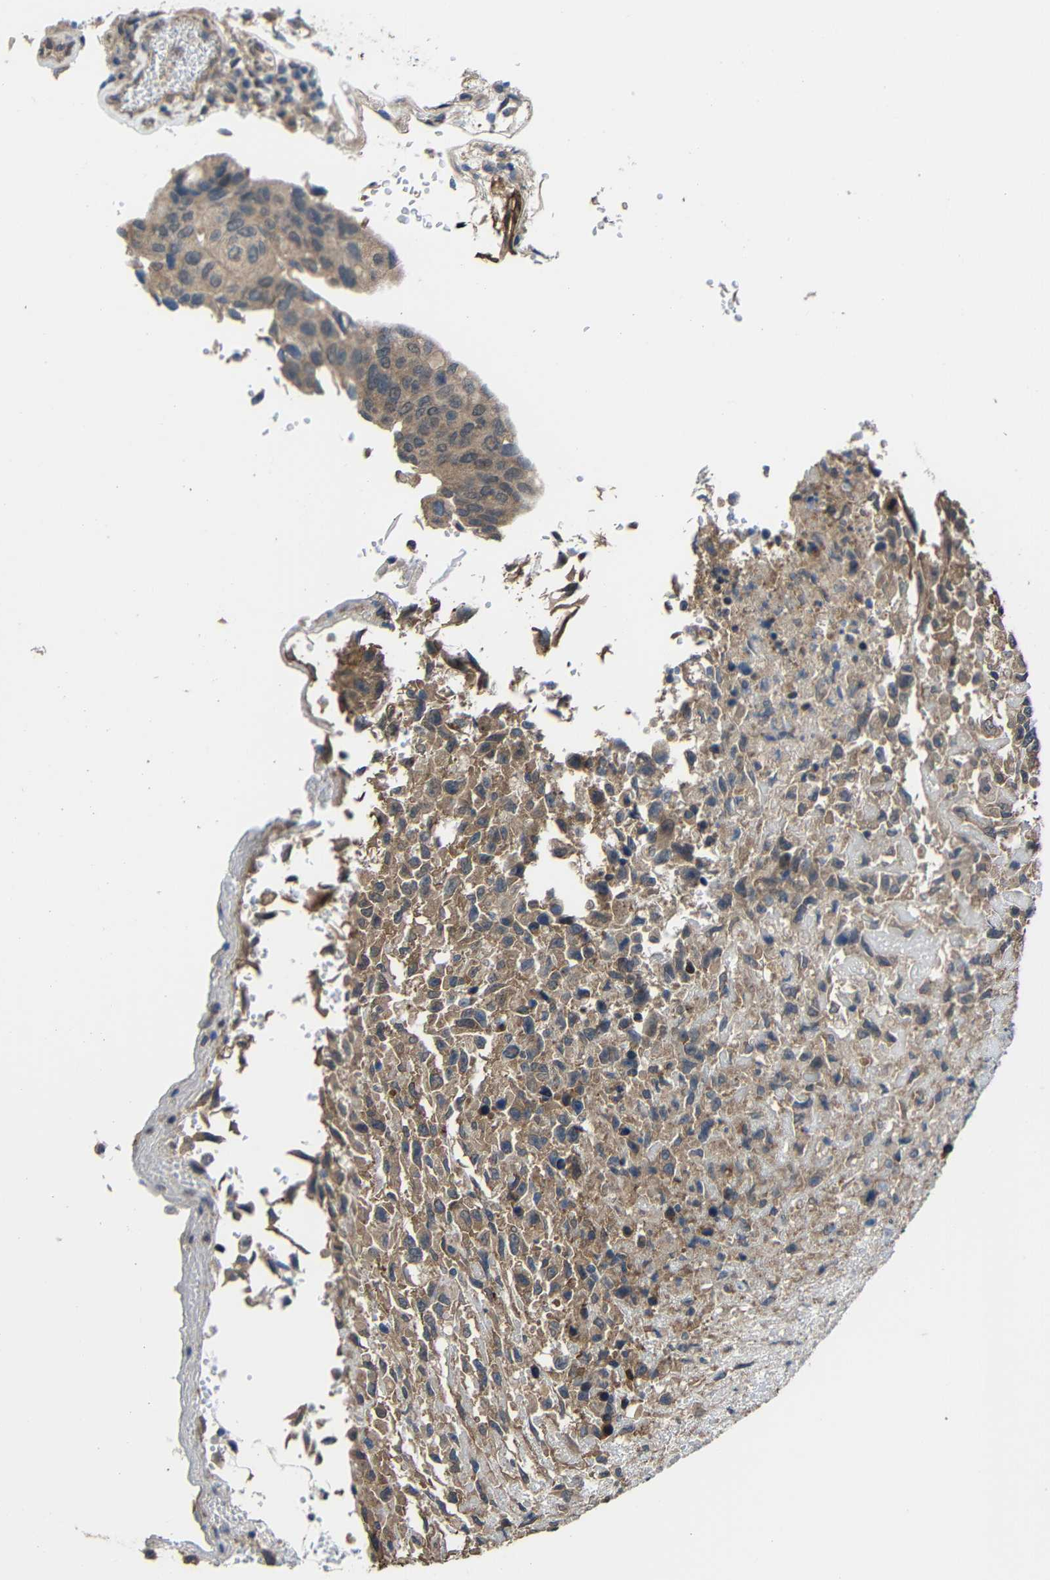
{"staining": {"intensity": "weak", "quantity": ">75%", "location": "cytoplasmic/membranous"}, "tissue": "urothelial cancer", "cell_type": "Tumor cells", "image_type": "cancer", "snomed": [{"axis": "morphology", "description": "Urothelial carcinoma, High grade"}, {"axis": "topography", "description": "Urinary bladder"}], "caption": "IHC of urothelial carcinoma (high-grade) displays low levels of weak cytoplasmic/membranous staining in about >75% of tumor cells.", "gene": "CHST9", "patient": {"sex": "male", "age": 66}}